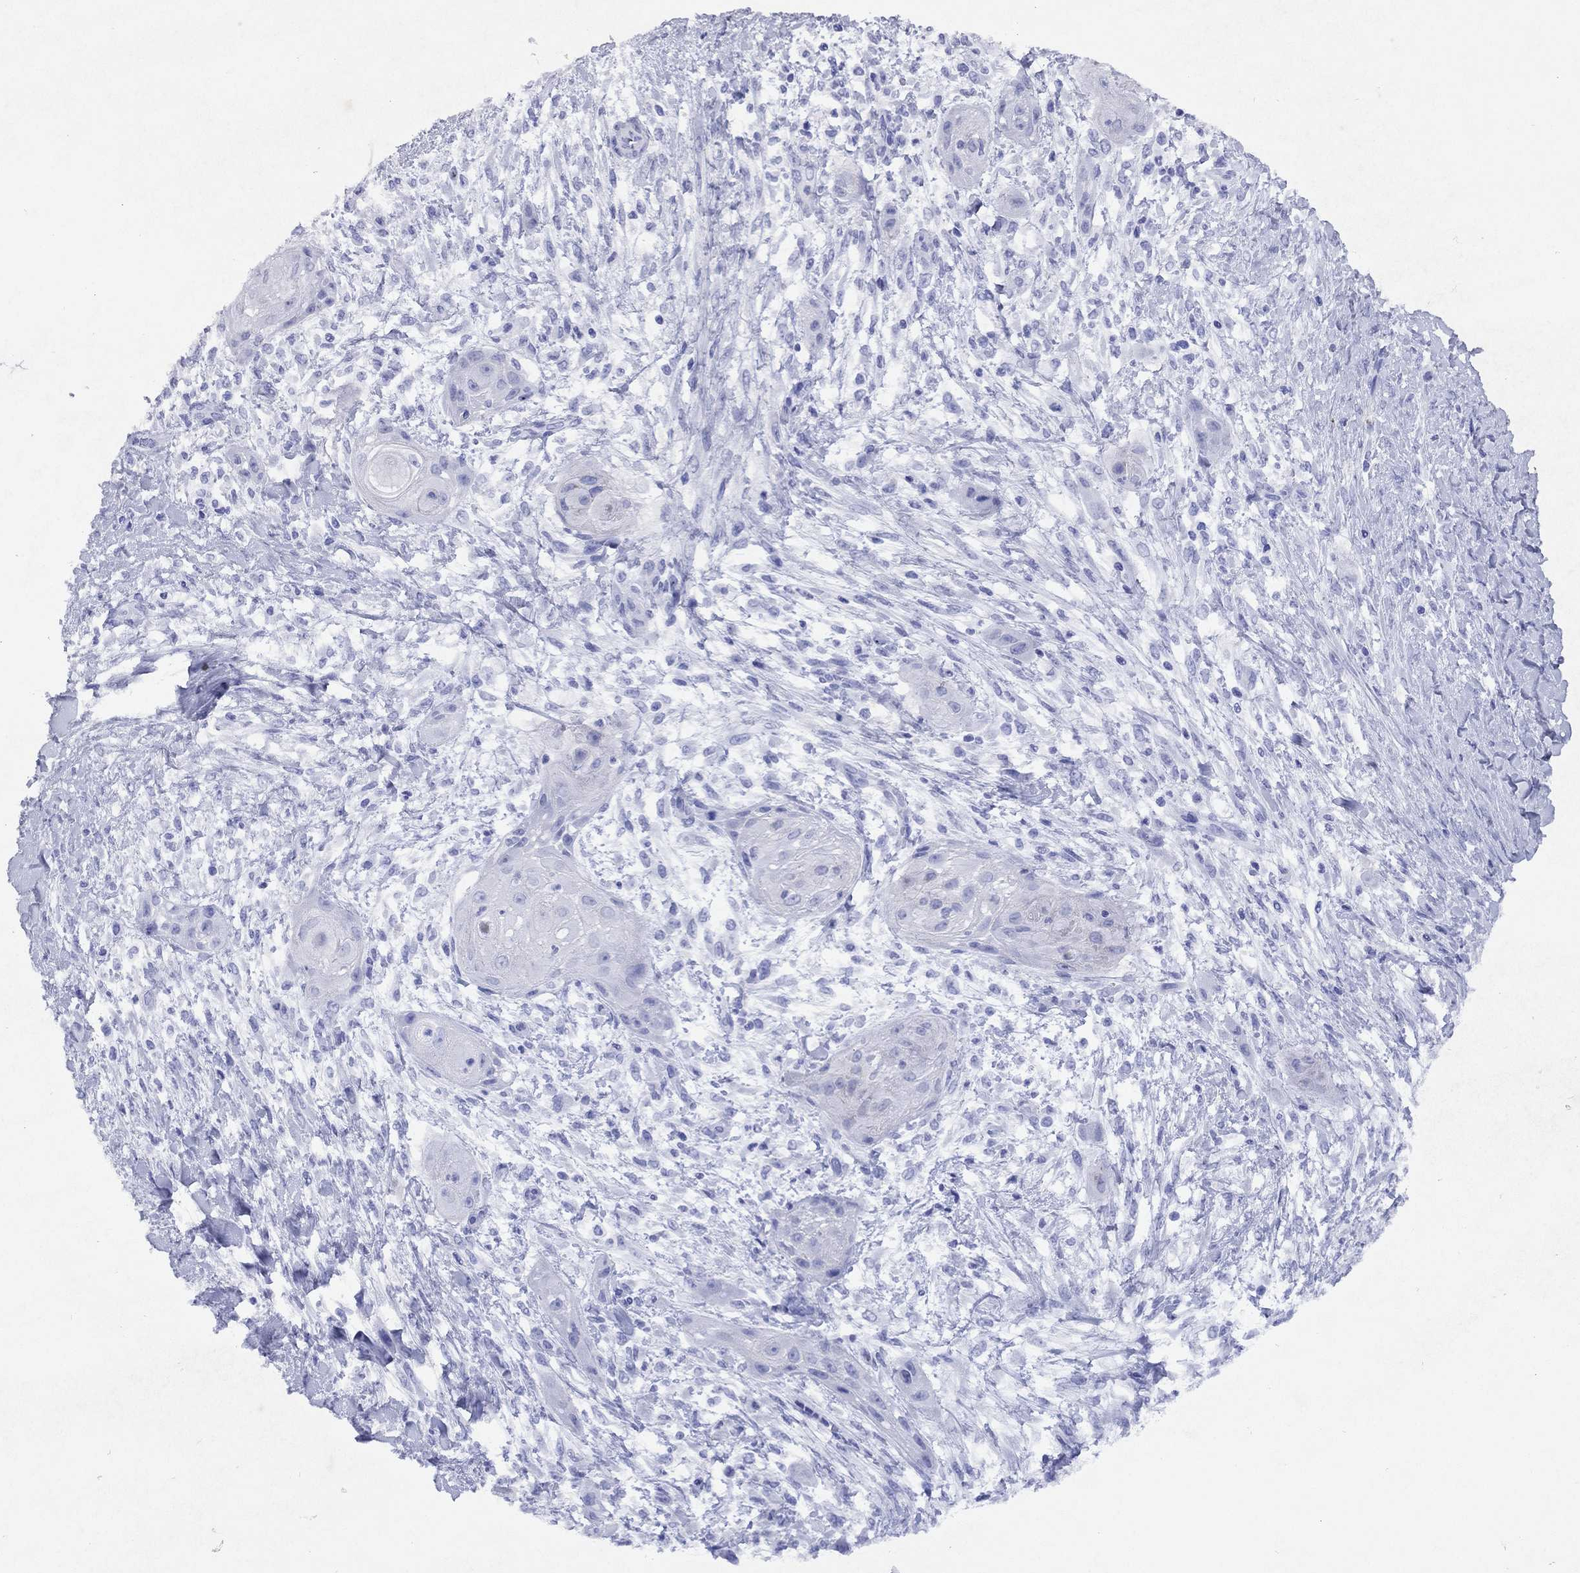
{"staining": {"intensity": "negative", "quantity": "none", "location": "none"}, "tissue": "skin cancer", "cell_type": "Tumor cells", "image_type": "cancer", "snomed": [{"axis": "morphology", "description": "Squamous cell carcinoma, NOS"}, {"axis": "topography", "description": "Skin"}], "caption": "This is a micrograph of immunohistochemistry (IHC) staining of skin cancer (squamous cell carcinoma), which shows no staining in tumor cells.", "gene": "ARMC12", "patient": {"sex": "male", "age": 62}}